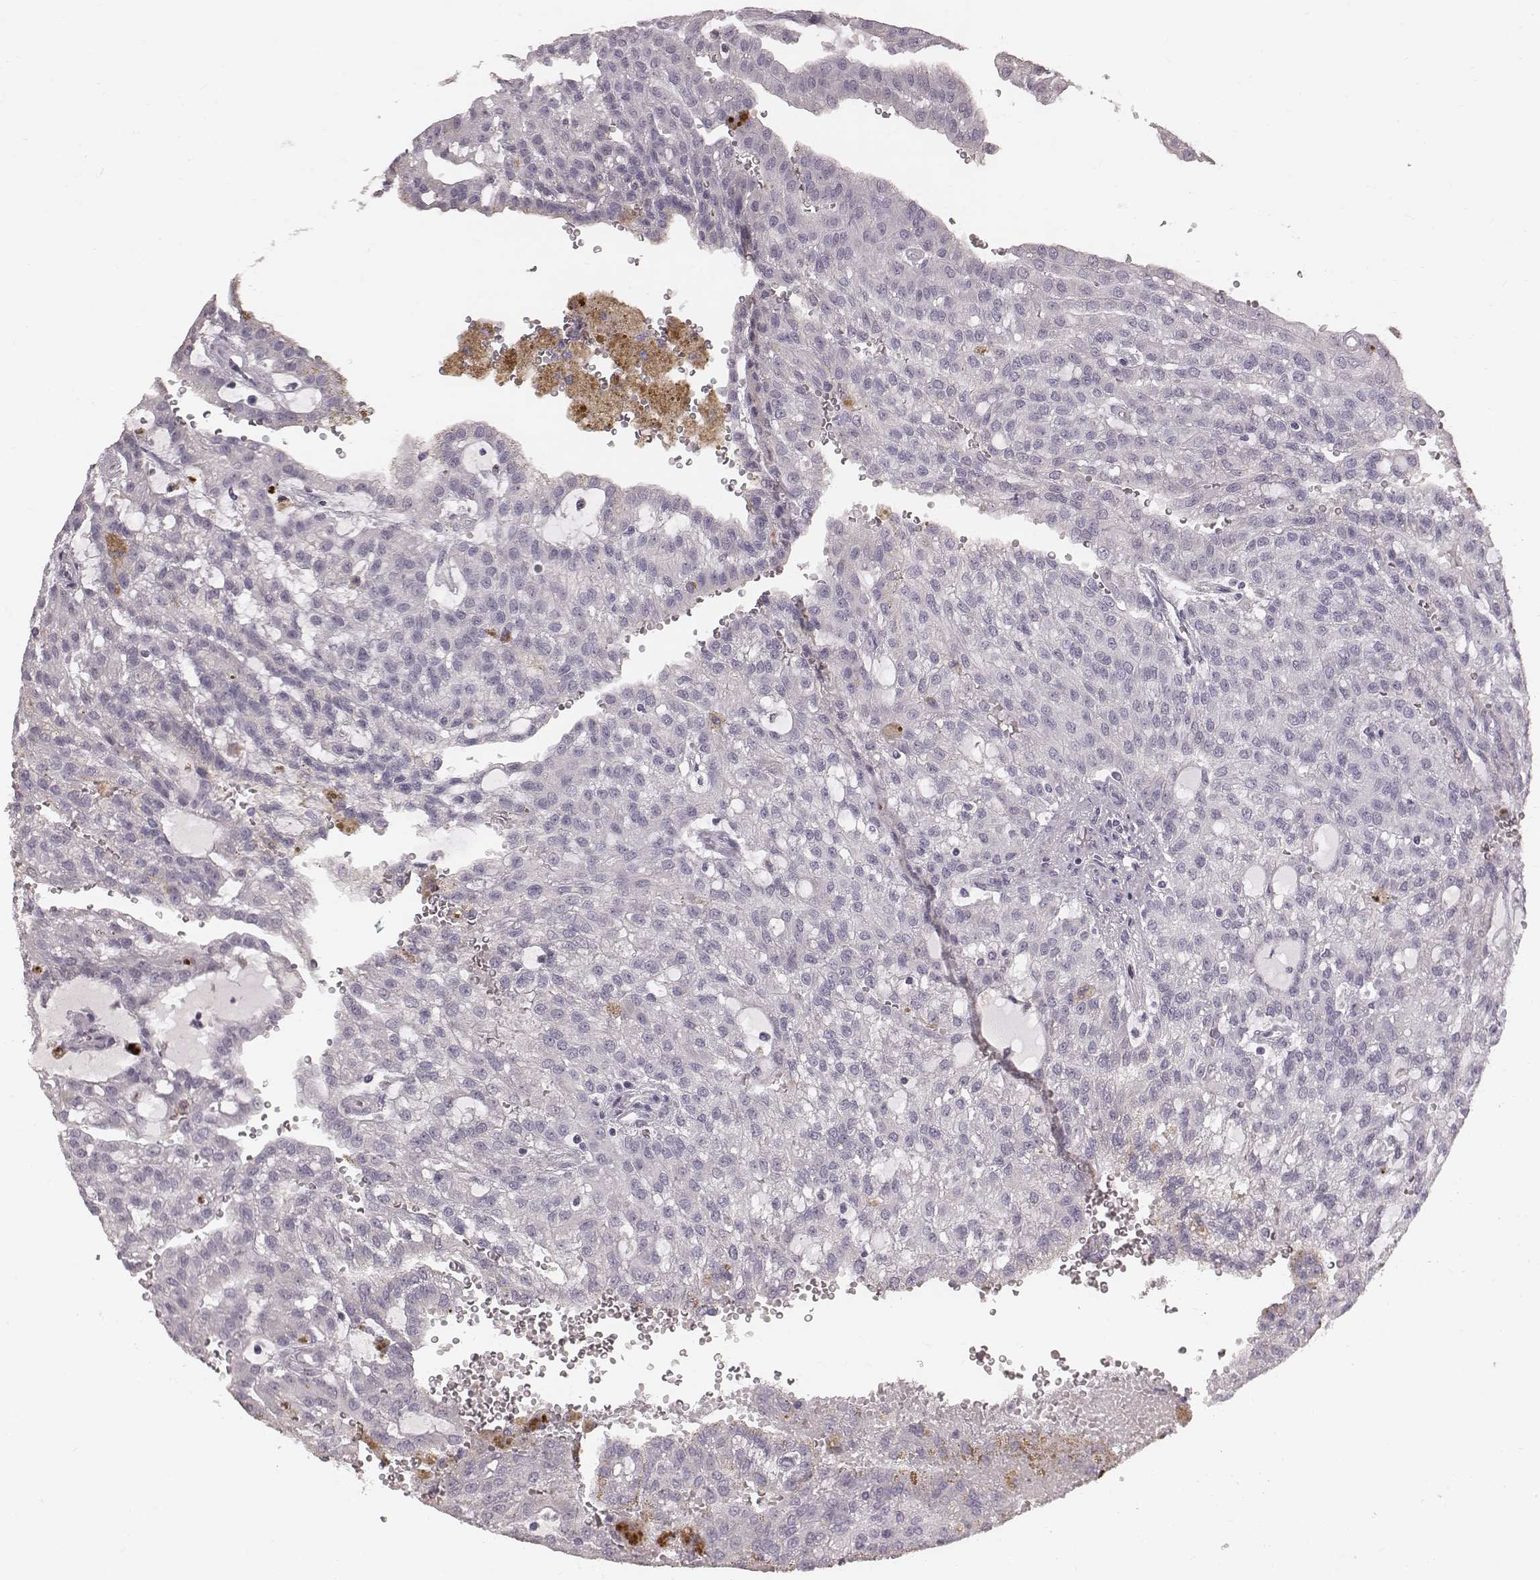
{"staining": {"intensity": "negative", "quantity": "none", "location": "none"}, "tissue": "renal cancer", "cell_type": "Tumor cells", "image_type": "cancer", "snomed": [{"axis": "morphology", "description": "Adenocarcinoma, NOS"}, {"axis": "topography", "description": "Kidney"}], "caption": "Histopathology image shows no protein positivity in tumor cells of renal cancer tissue.", "gene": "CFTR", "patient": {"sex": "male", "age": 63}}